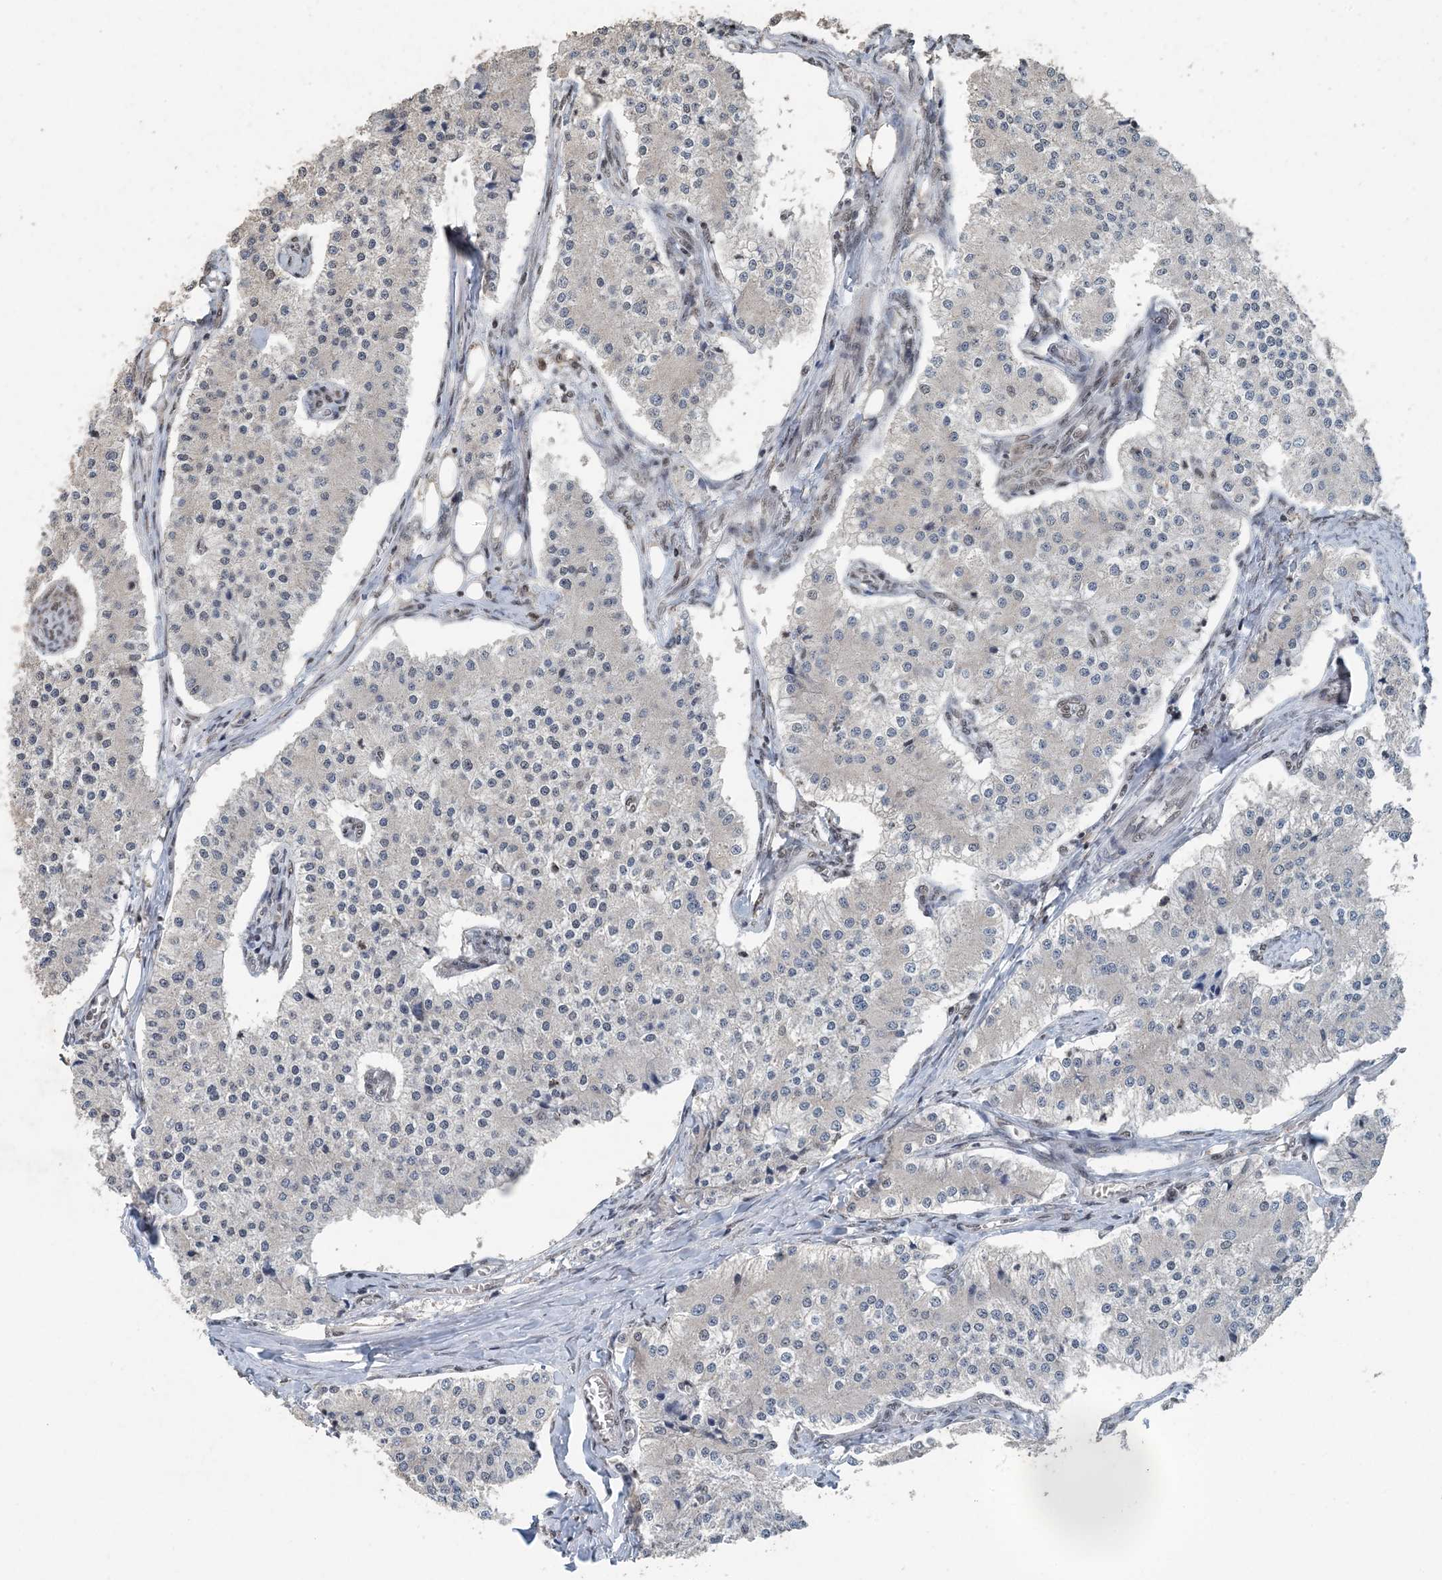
{"staining": {"intensity": "negative", "quantity": "none", "location": "none"}, "tissue": "carcinoid", "cell_type": "Tumor cells", "image_type": "cancer", "snomed": [{"axis": "morphology", "description": "Carcinoid, malignant, NOS"}, {"axis": "topography", "description": "Colon"}], "caption": "Immunohistochemistry (IHC) histopathology image of neoplastic tissue: carcinoid stained with DAB exhibits no significant protein positivity in tumor cells.", "gene": "MBD2", "patient": {"sex": "female", "age": 52}}